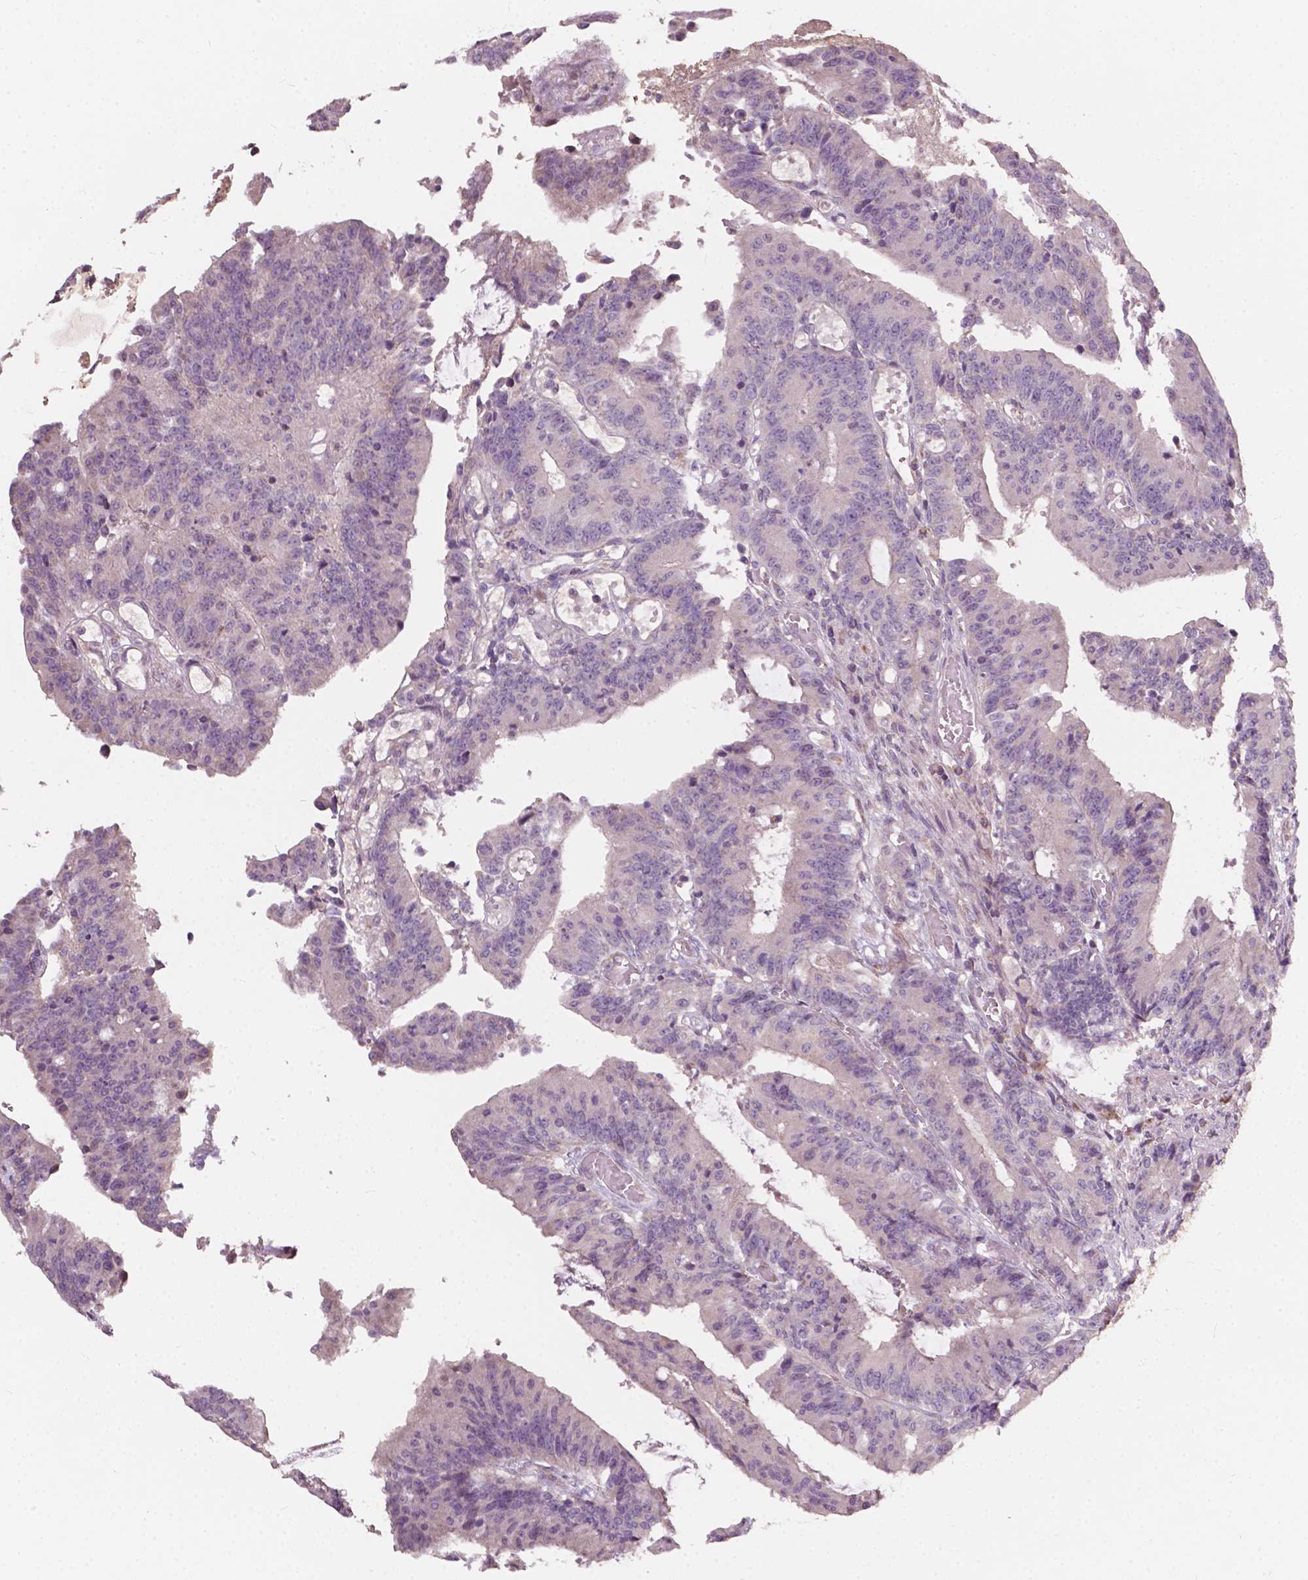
{"staining": {"intensity": "weak", "quantity": "<25%", "location": "cytoplasmic/membranous"}, "tissue": "colorectal cancer", "cell_type": "Tumor cells", "image_type": "cancer", "snomed": [{"axis": "morphology", "description": "Adenocarcinoma, NOS"}, {"axis": "topography", "description": "Colon"}], "caption": "Immunohistochemistry micrograph of neoplastic tissue: colorectal adenocarcinoma stained with DAB (3,3'-diaminobenzidine) reveals no significant protein staining in tumor cells.", "gene": "NDUFA10", "patient": {"sex": "female", "age": 78}}